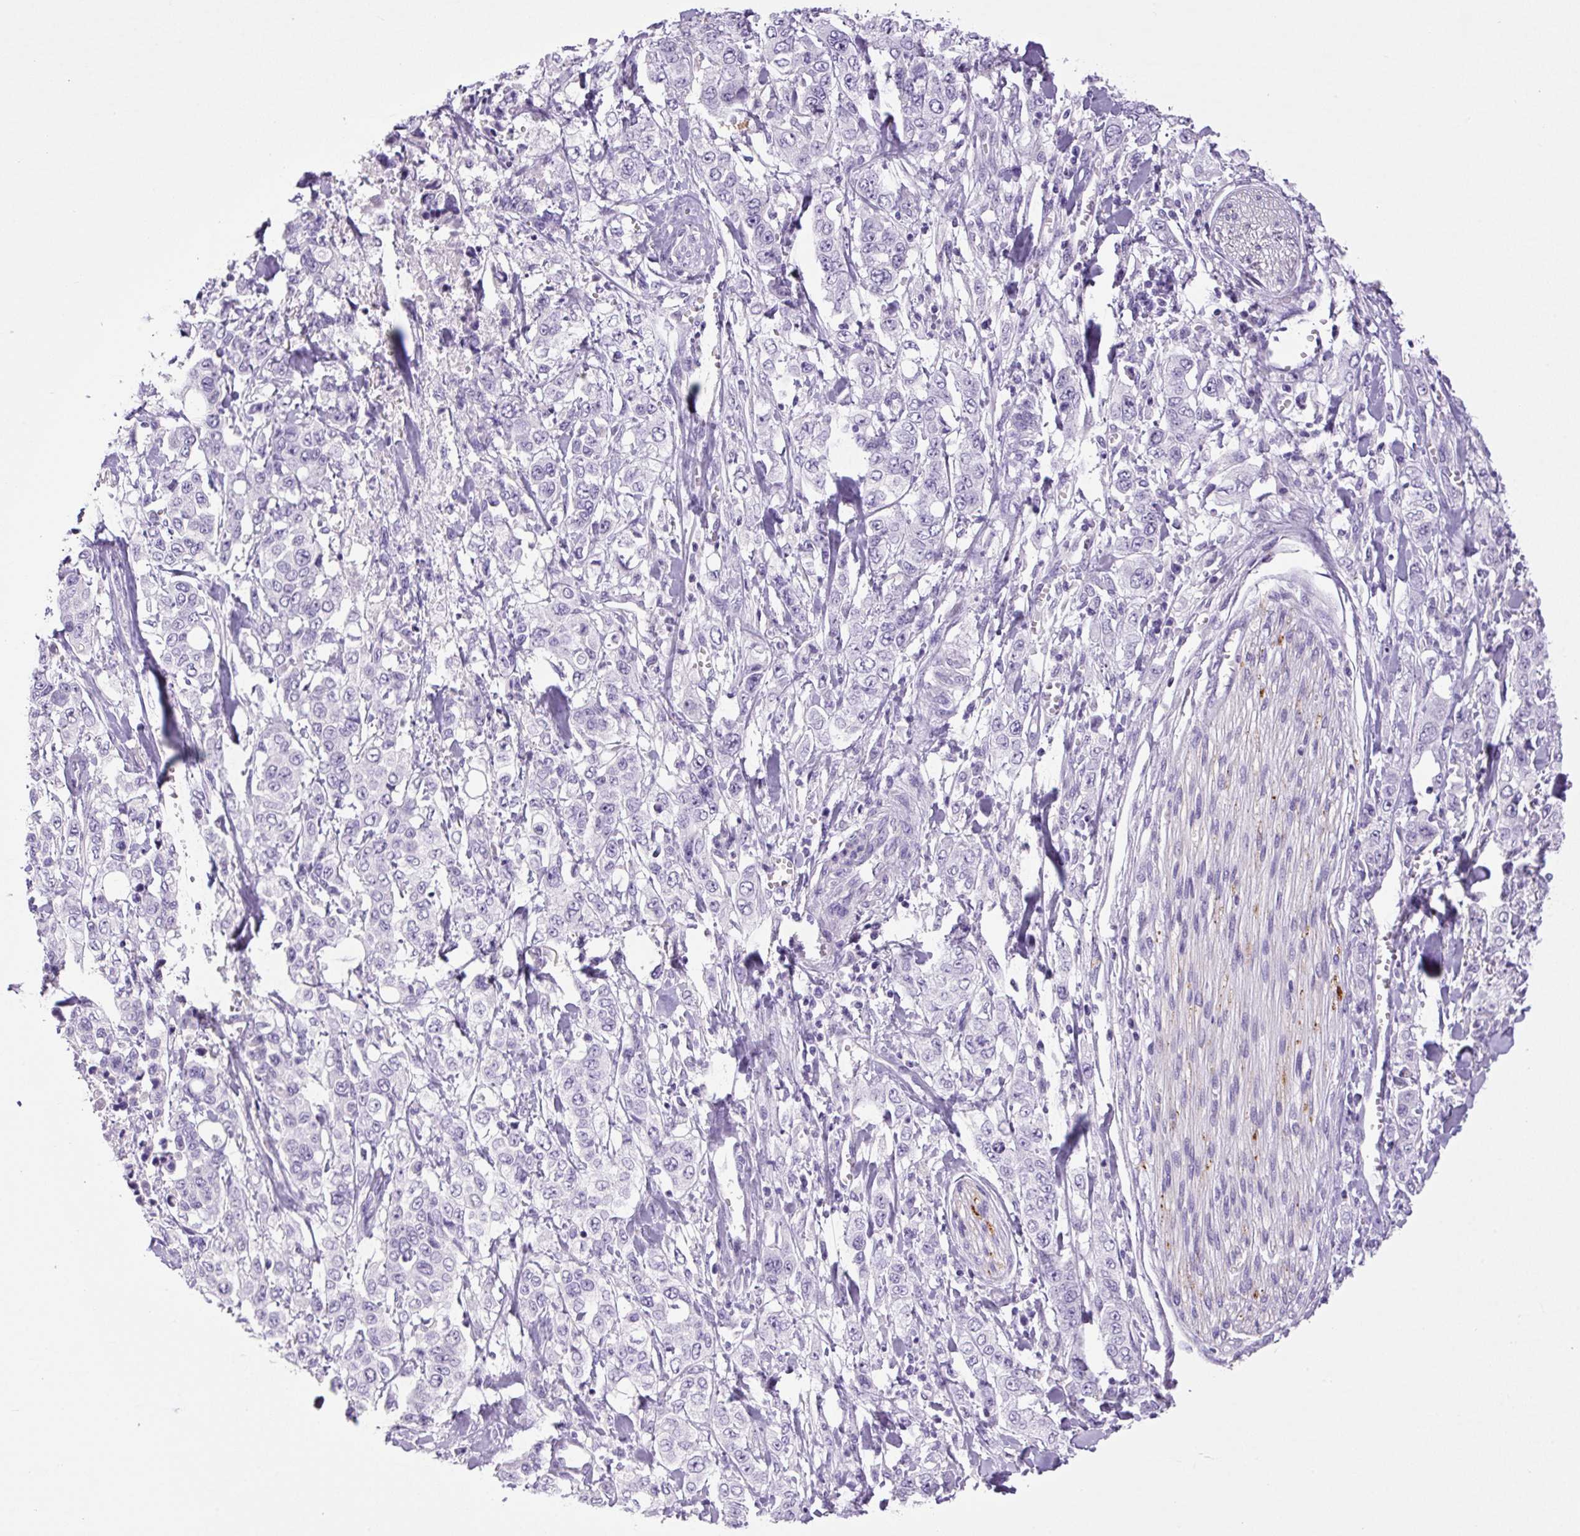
{"staining": {"intensity": "negative", "quantity": "none", "location": "none"}, "tissue": "stomach cancer", "cell_type": "Tumor cells", "image_type": "cancer", "snomed": [{"axis": "morphology", "description": "Adenocarcinoma, NOS"}, {"axis": "topography", "description": "Stomach, upper"}], "caption": "DAB immunohistochemical staining of human adenocarcinoma (stomach) shows no significant expression in tumor cells.", "gene": "CHGA", "patient": {"sex": "male", "age": 62}}